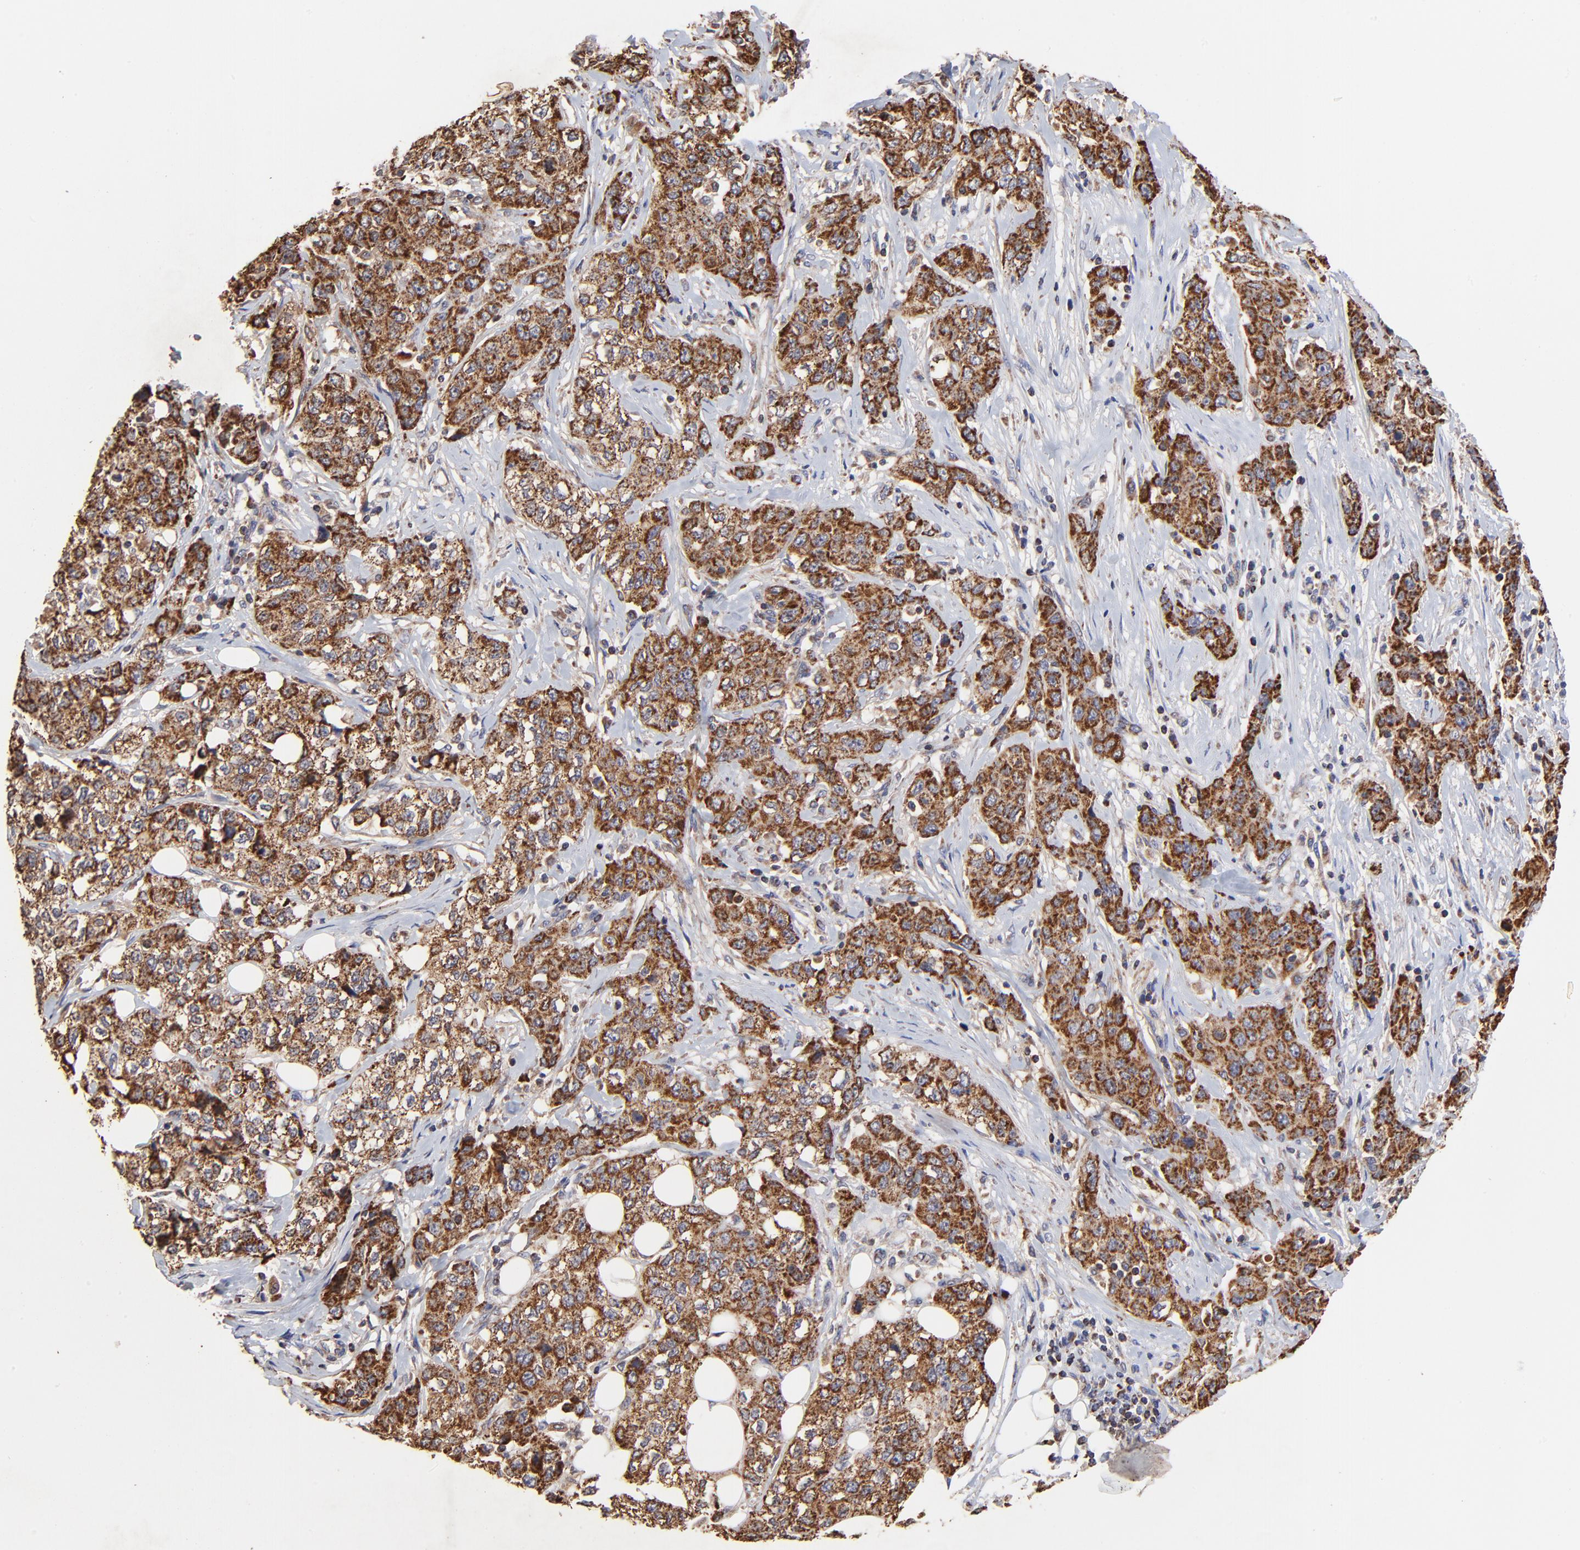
{"staining": {"intensity": "strong", "quantity": ">75%", "location": "cytoplasmic/membranous"}, "tissue": "stomach cancer", "cell_type": "Tumor cells", "image_type": "cancer", "snomed": [{"axis": "morphology", "description": "Adenocarcinoma, NOS"}, {"axis": "topography", "description": "Stomach"}], "caption": "High-magnification brightfield microscopy of stomach cancer stained with DAB (3,3'-diaminobenzidine) (brown) and counterstained with hematoxylin (blue). tumor cells exhibit strong cytoplasmic/membranous positivity is appreciated in approximately>75% of cells. Using DAB (brown) and hematoxylin (blue) stains, captured at high magnification using brightfield microscopy.", "gene": "SSBP1", "patient": {"sex": "male", "age": 48}}